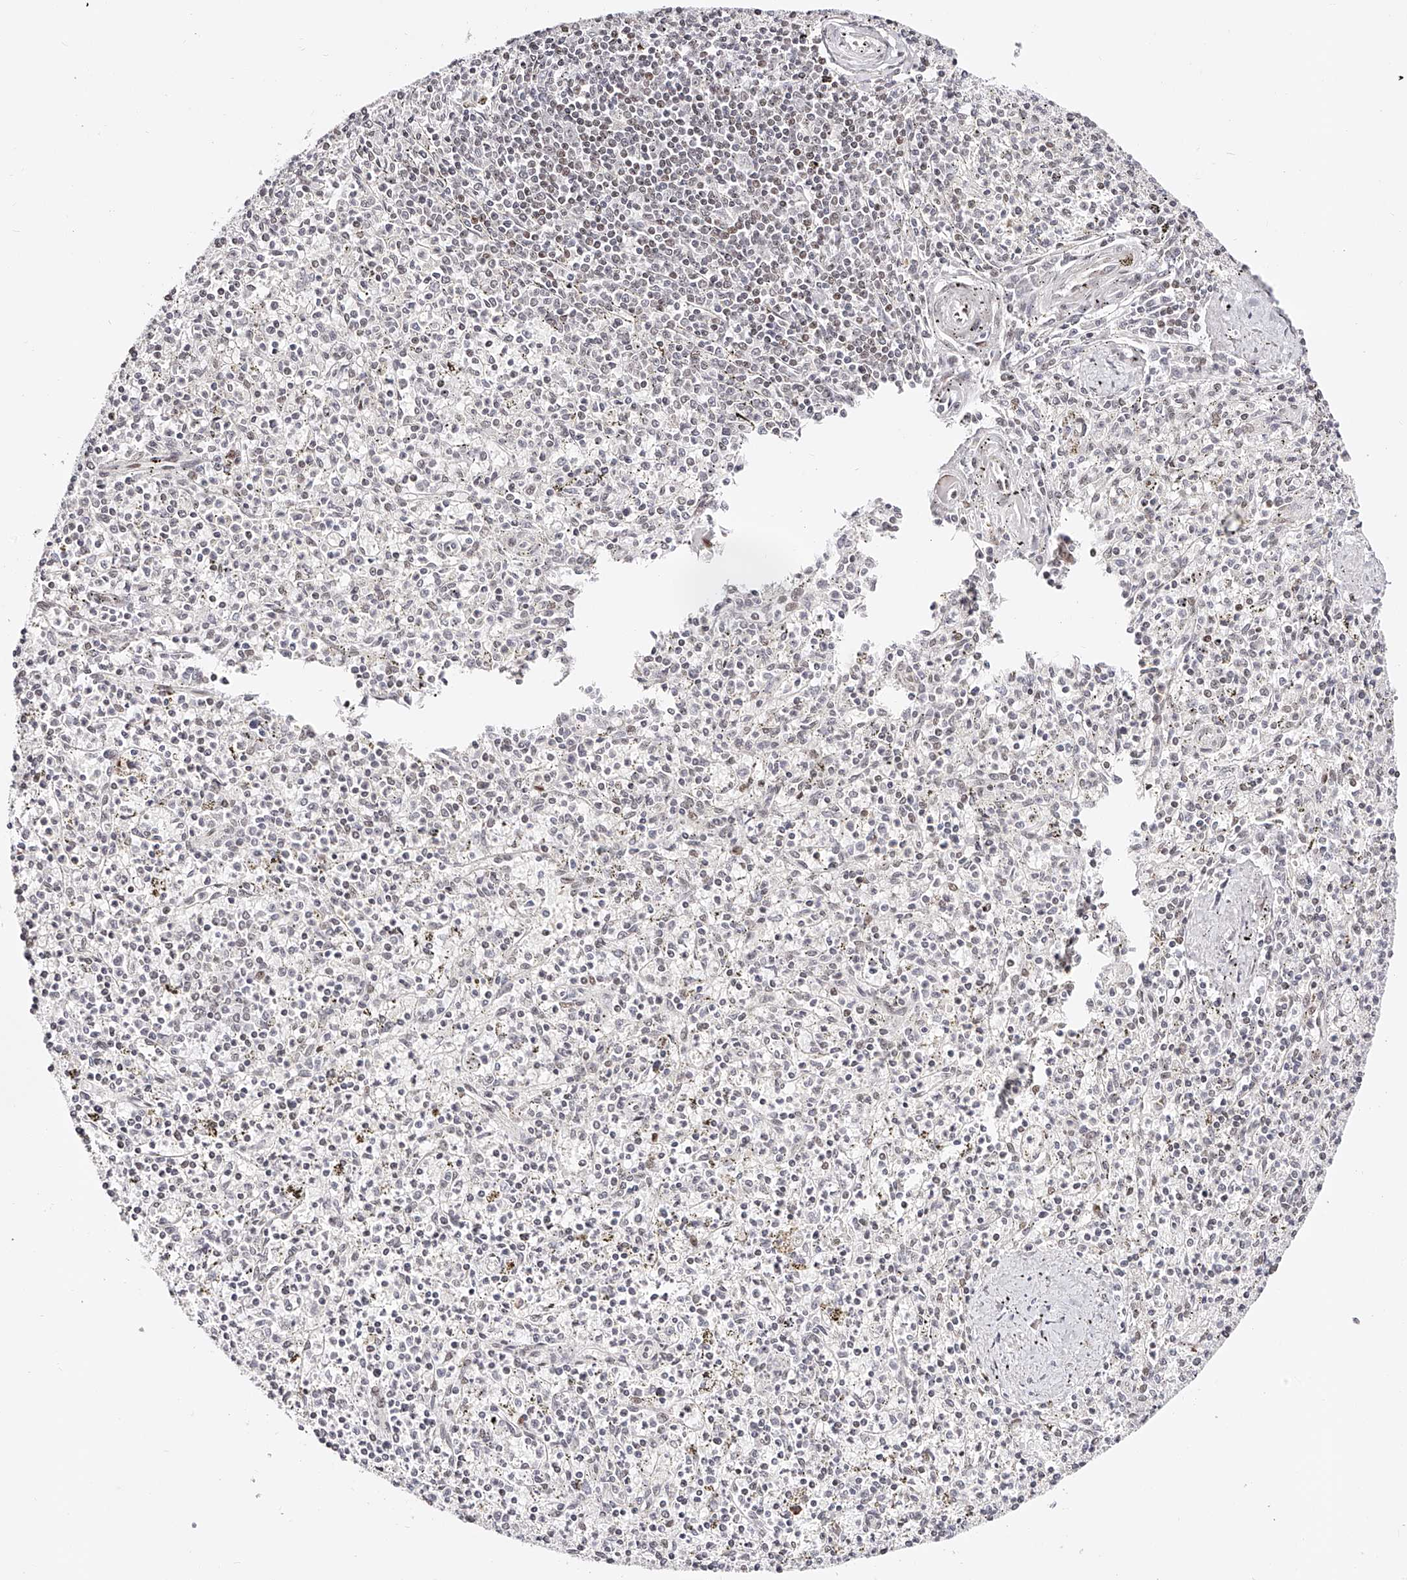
{"staining": {"intensity": "moderate", "quantity": "<25%", "location": "nuclear"}, "tissue": "spleen", "cell_type": "Cells in red pulp", "image_type": "normal", "snomed": [{"axis": "morphology", "description": "Normal tissue, NOS"}, {"axis": "topography", "description": "Spleen"}], "caption": "An IHC histopathology image of unremarkable tissue is shown. Protein staining in brown labels moderate nuclear positivity in spleen within cells in red pulp.", "gene": "USF3", "patient": {"sex": "male", "age": 72}}